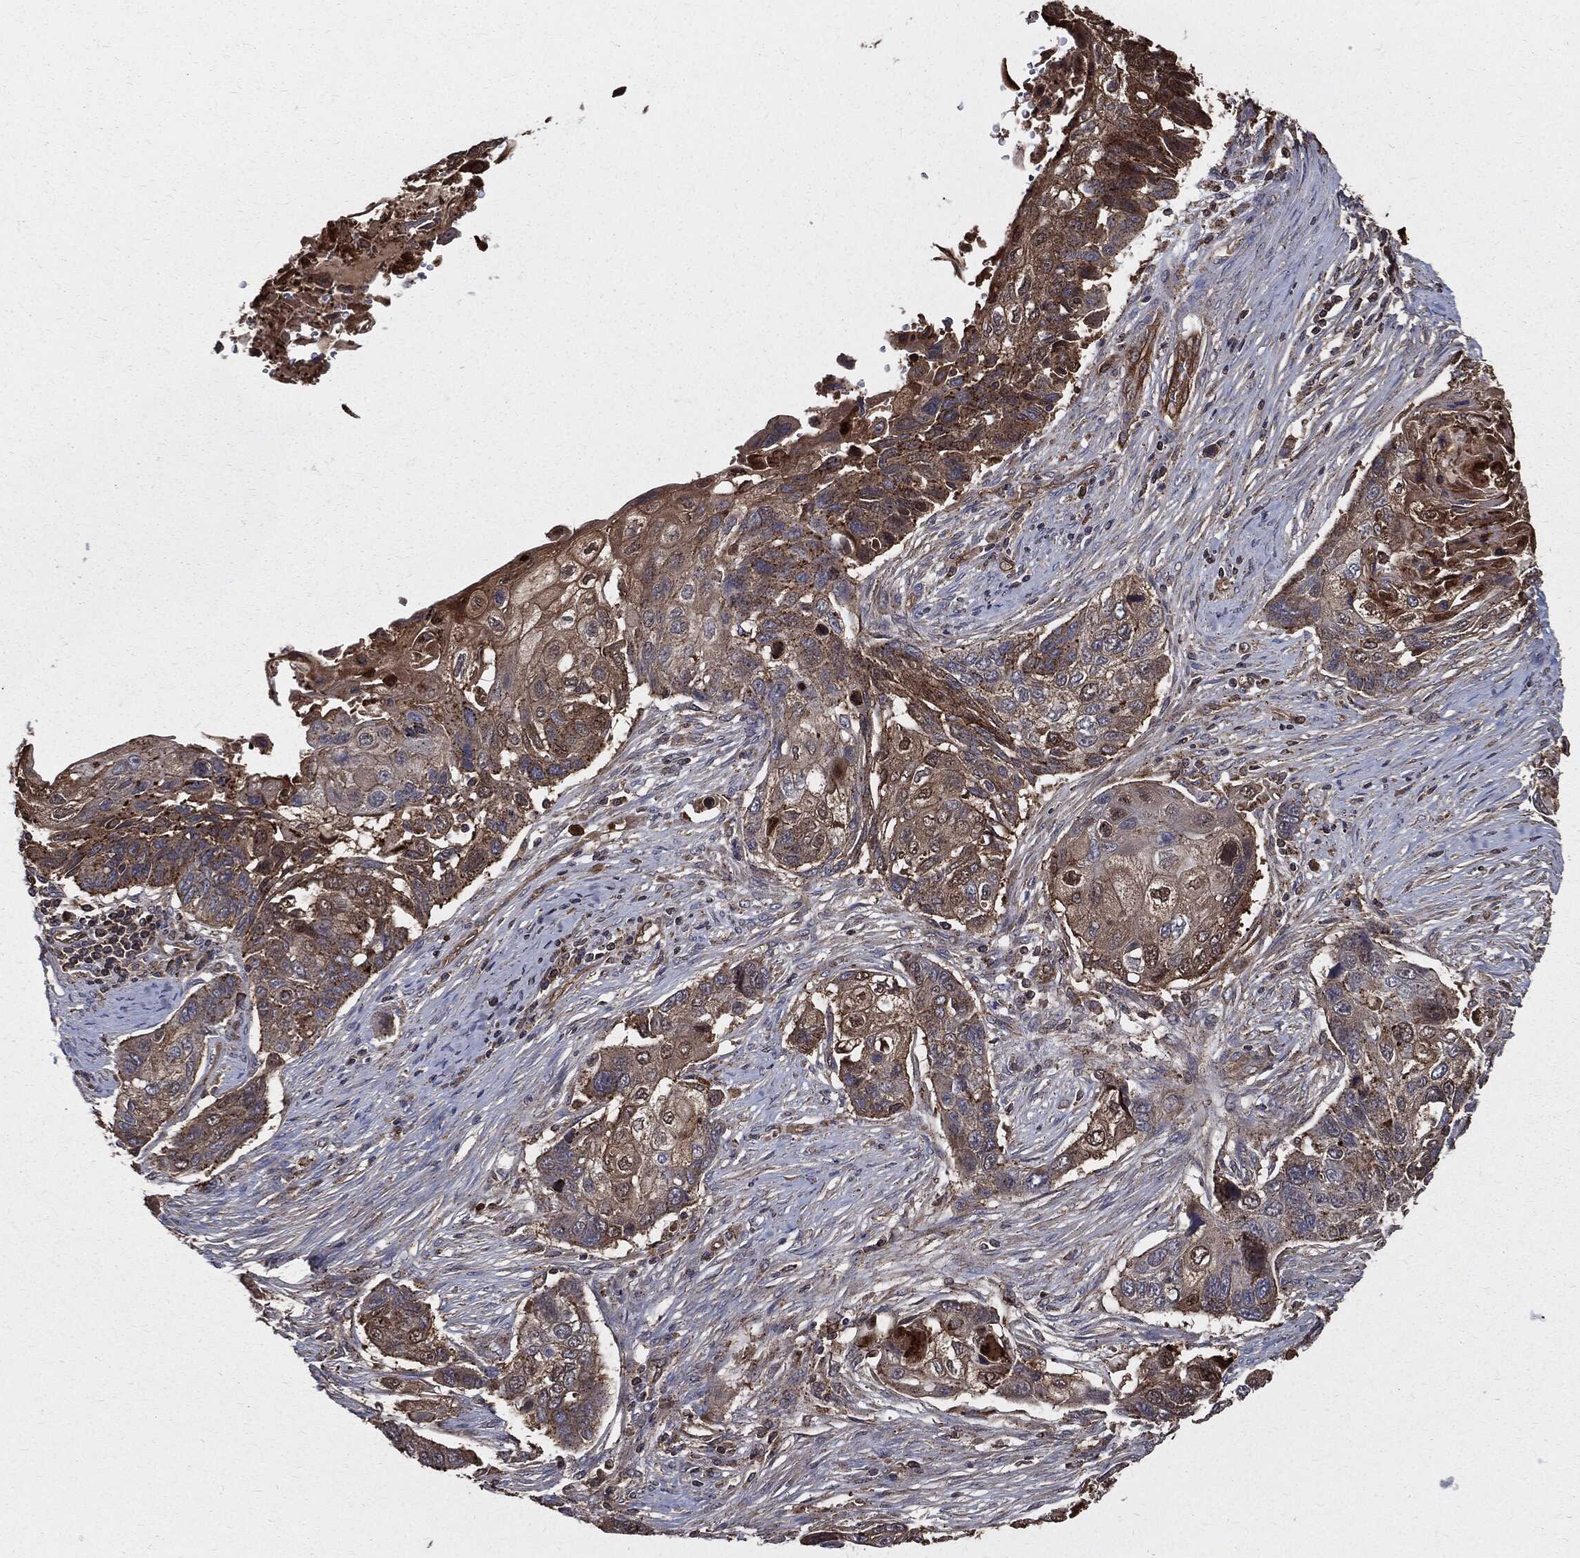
{"staining": {"intensity": "moderate", "quantity": "25%-75%", "location": "cytoplasmic/membranous"}, "tissue": "lung cancer", "cell_type": "Tumor cells", "image_type": "cancer", "snomed": [{"axis": "morphology", "description": "Normal tissue, NOS"}, {"axis": "morphology", "description": "Squamous cell carcinoma, NOS"}, {"axis": "topography", "description": "Bronchus"}, {"axis": "topography", "description": "Lung"}], "caption": "Squamous cell carcinoma (lung) stained for a protein (brown) demonstrates moderate cytoplasmic/membranous positive staining in approximately 25%-75% of tumor cells.", "gene": "PDCD6IP", "patient": {"sex": "male", "age": 69}}